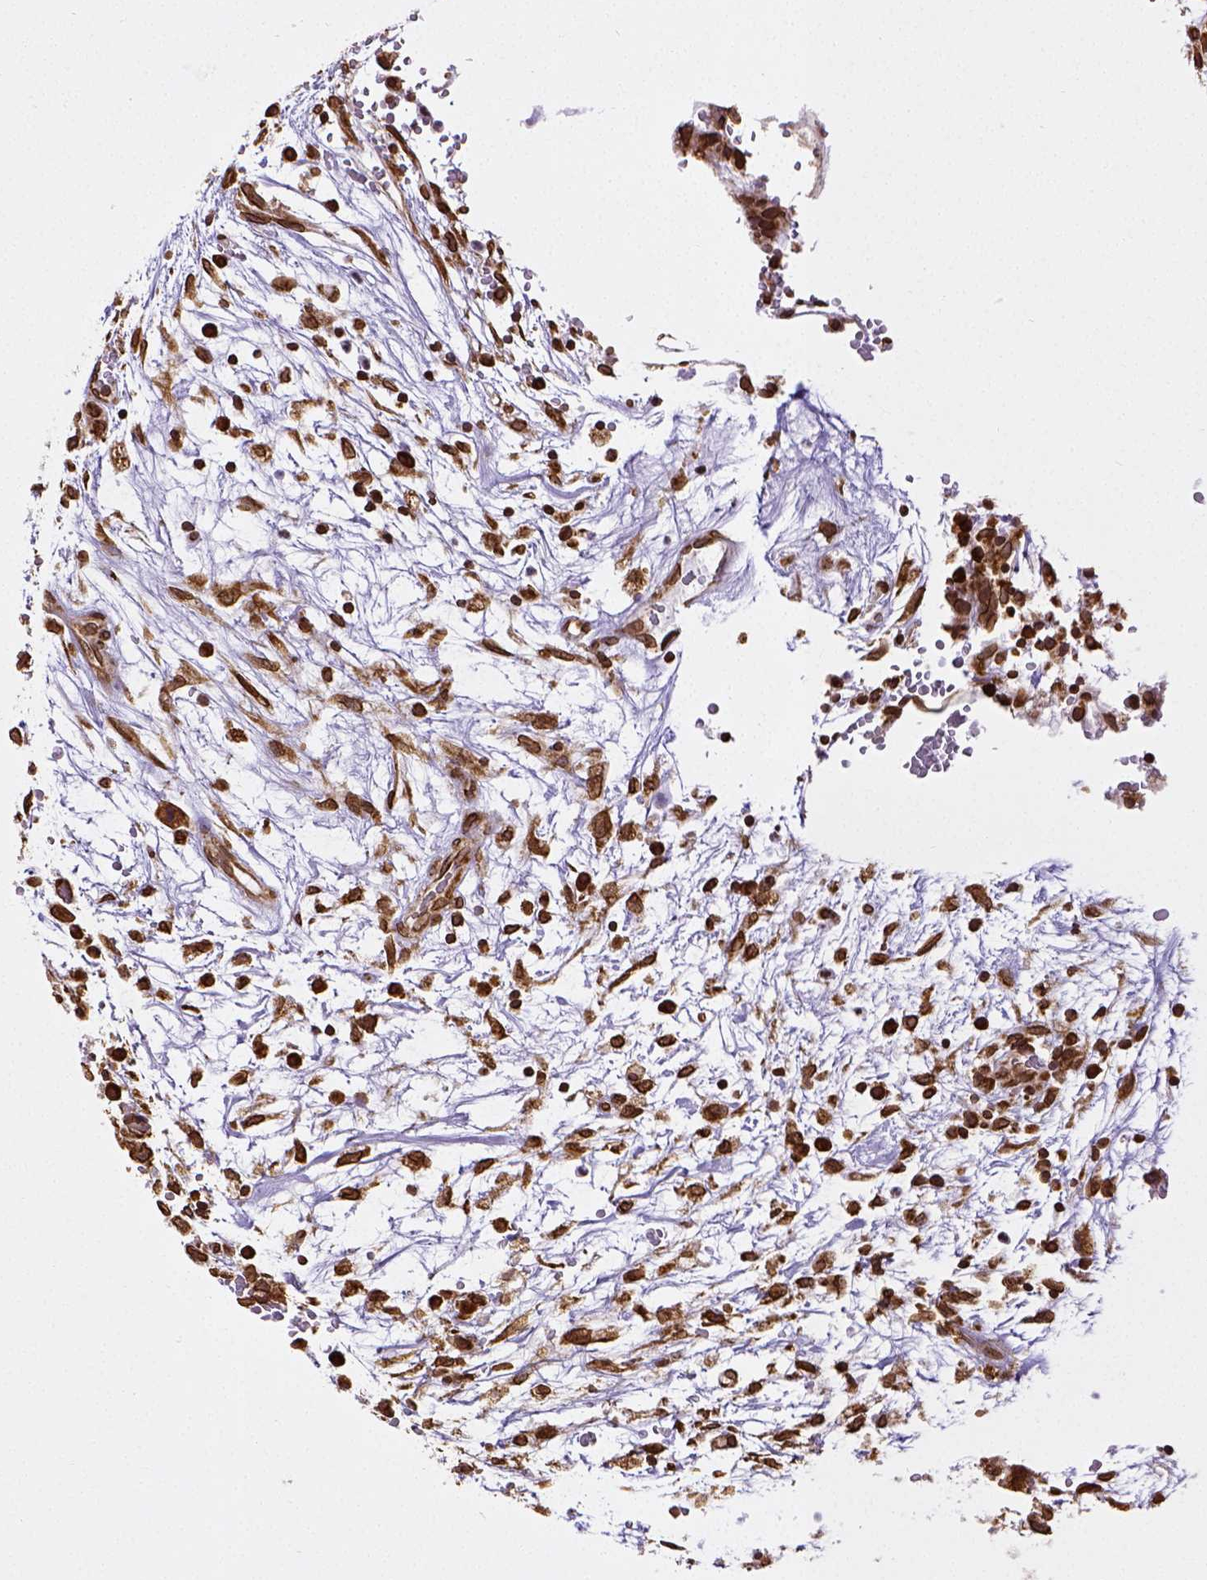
{"staining": {"intensity": "strong", "quantity": ">75%", "location": "cytoplasmic/membranous,nuclear"}, "tissue": "testis cancer", "cell_type": "Tumor cells", "image_type": "cancer", "snomed": [{"axis": "morphology", "description": "Normal tissue, NOS"}, {"axis": "morphology", "description": "Carcinoma, Embryonal, NOS"}, {"axis": "topography", "description": "Testis"}], "caption": "An immunohistochemistry (IHC) image of tumor tissue is shown. Protein staining in brown shows strong cytoplasmic/membranous and nuclear positivity in testis embryonal carcinoma within tumor cells.", "gene": "MTDH", "patient": {"sex": "male", "age": 32}}